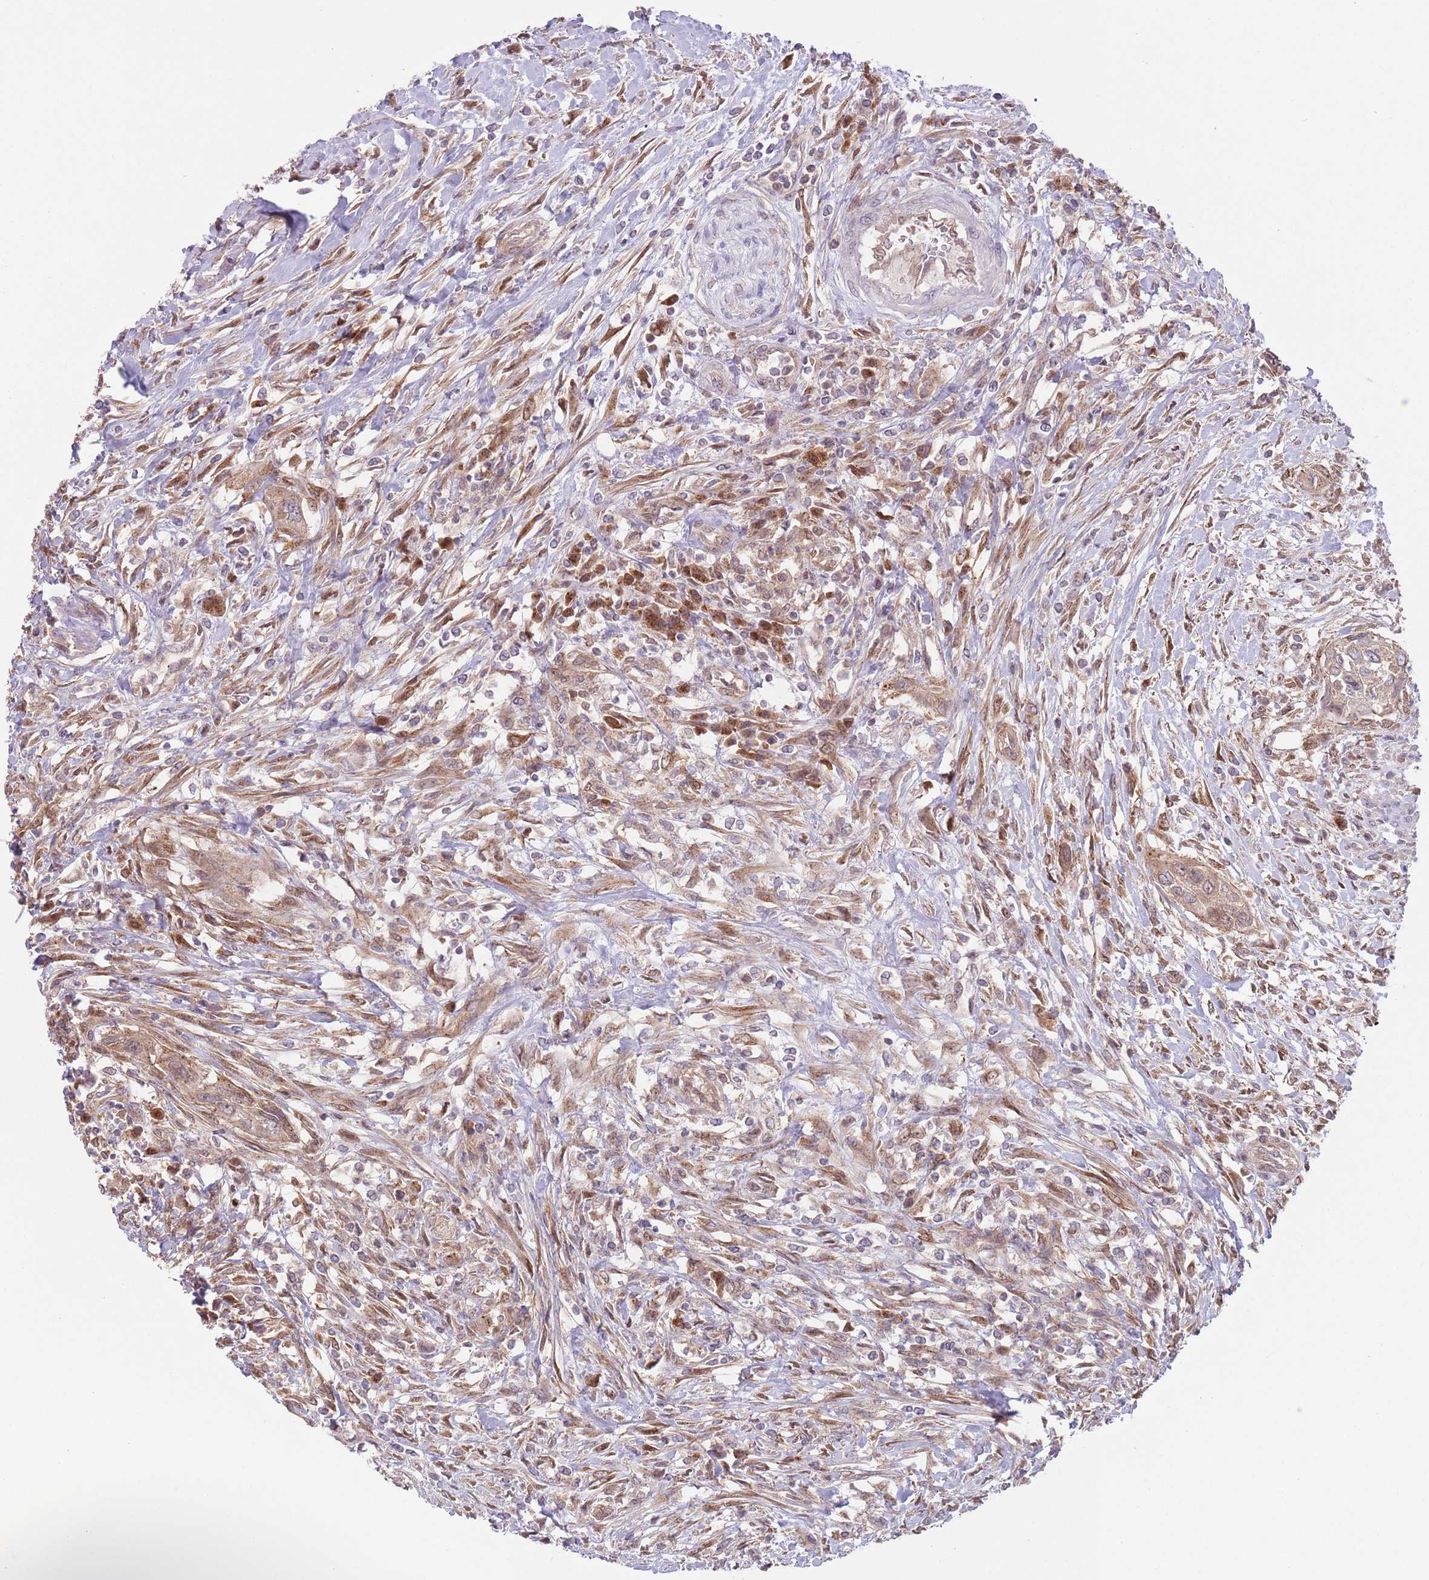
{"staining": {"intensity": "weak", "quantity": ">75%", "location": "cytoplasmic/membranous"}, "tissue": "urothelial cancer", "cell_type": "Tumor cells", "image_type": "cancer", "snomed": [{"axis": "morphology", "description": "Urothelial carcinoma, High grade"}, {"axis": "topography", "description": "Urinary bladder"}], "caption": "Protein analysis of urothelial carcinoma (high-grade) tissue reveals weak cytoplasmic/membranous positivity in approximately >75% of tumor cells.", "gene": "COPE", "patient": {"sex": "female", "age": 60}}